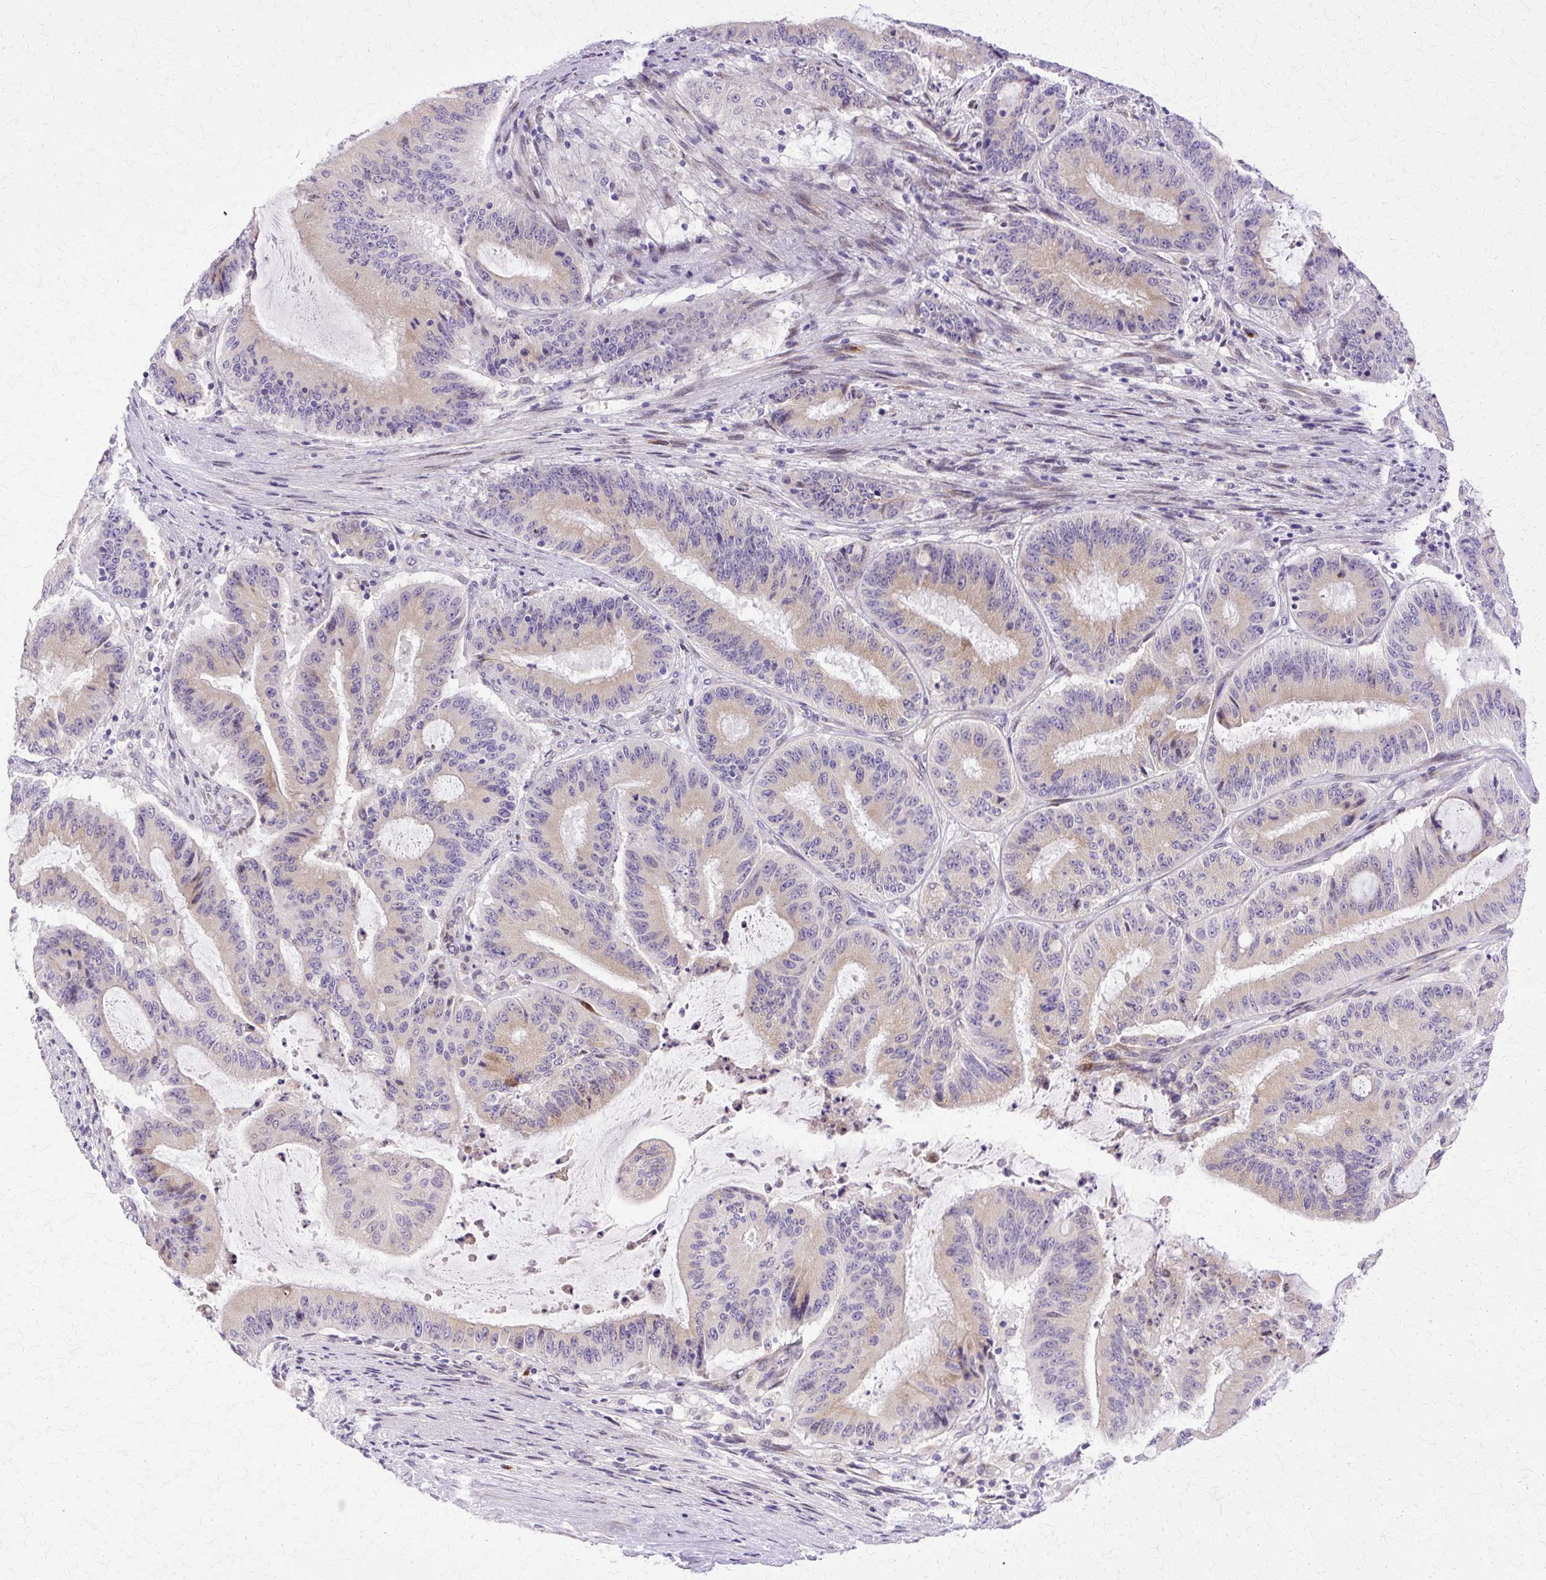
{"staining": {"intensity": "weak", "quantity": "25%-75%", "location": "cytoplasmic/membranous"}, "tissue": "liver cancer", "cell_type": "Tumor cells", "image_type": "cancer", "snomed": [{"axis": "morphology", "description": "Normal tissue, NOS"}, {"axis": "morphology", "description": "Cholangiocarcinoma"}, {"axis": "topography", "description": "Liver"}, {"axis": "topography", "description": "Peripheral nerve tissue"}], "caption": "Liver cholangiocarcinoma was stained to show a protein in brown. There is low levels of weak cytoplasmic/membranous positivity in about 25%-75% of tumor cells.", "gene": "TBC1D3G", "patient": {"sex": "female", "age": 73}}